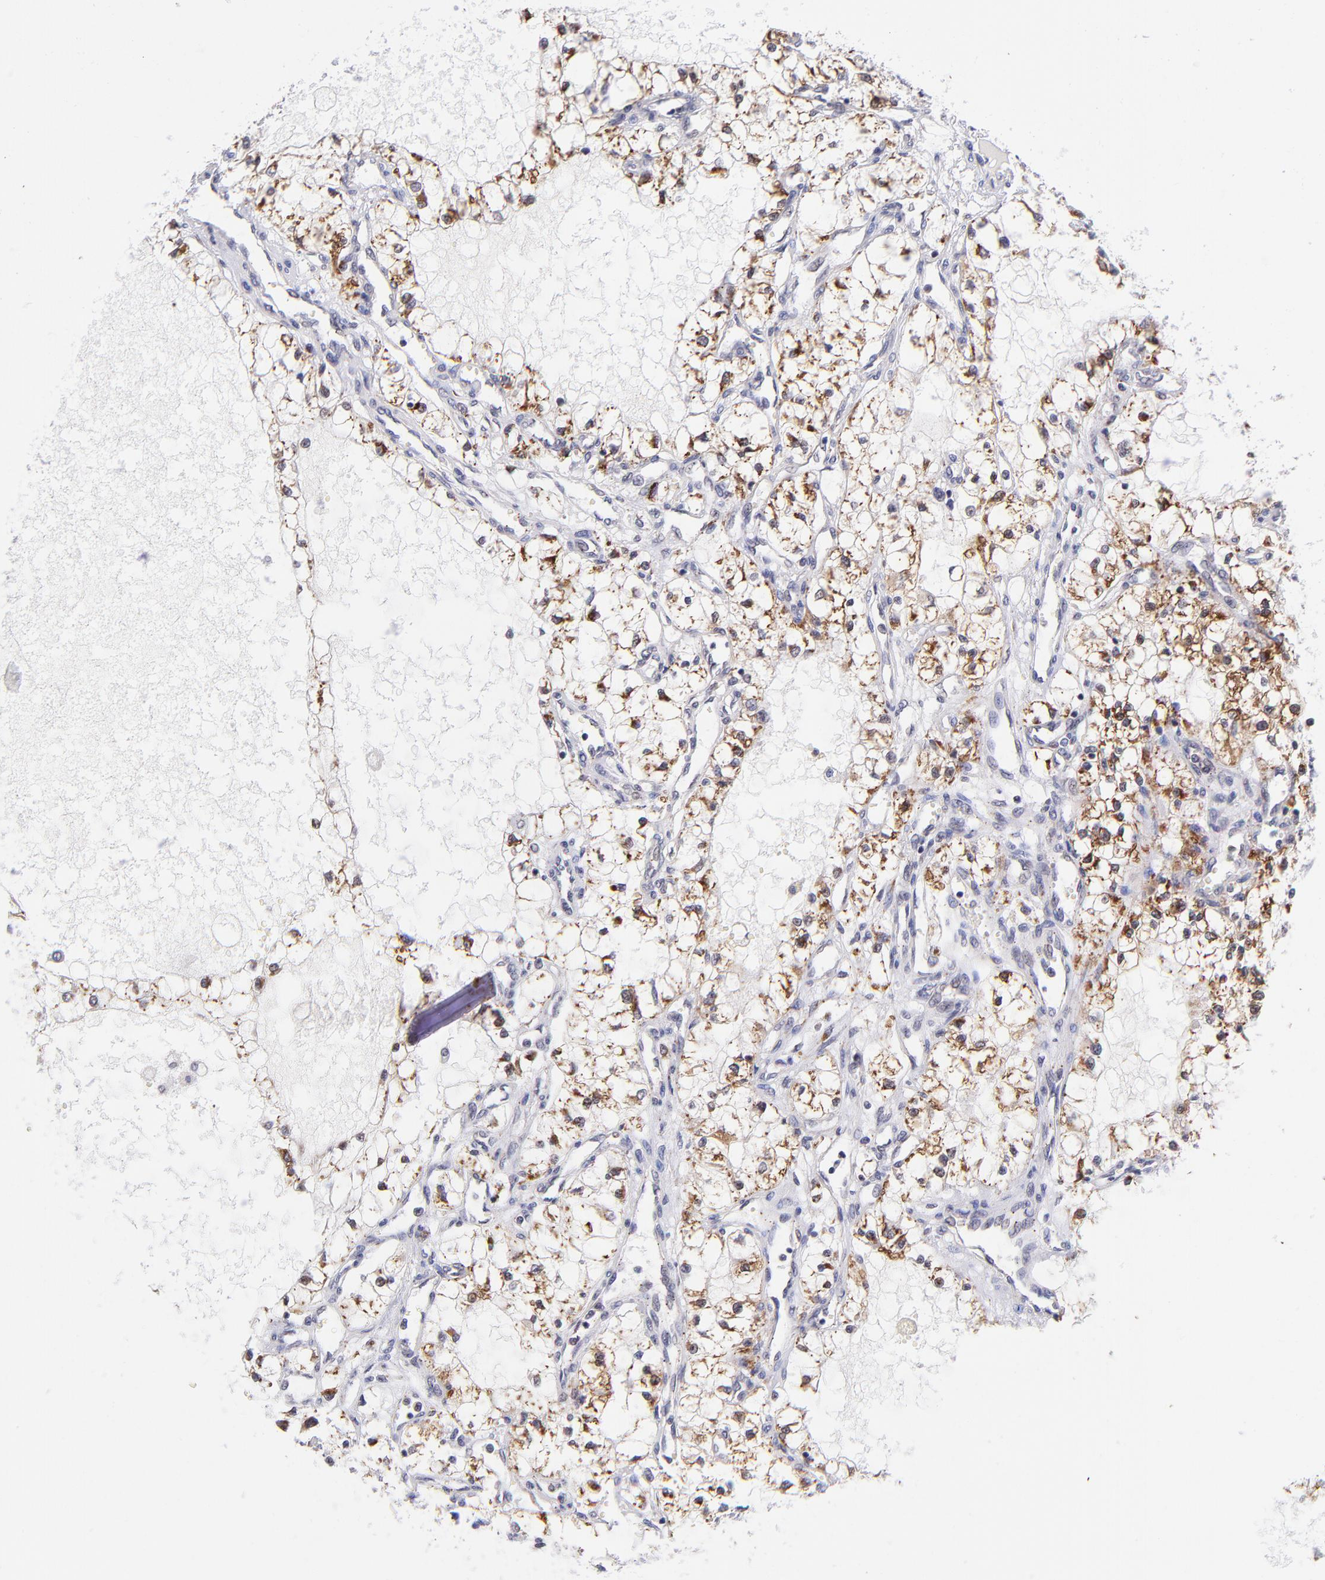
{"staining": {"intensity": "moderate", "quantity": "25%-75%", "location": "cytoplasmic/membranous"}, "tissue": "renal cancer", "cell_type": "Tumor cells", "image_type": "cancer", "snomed": [{"axis": "morphology", "description": "Adenocarcinoma, NOS"}, {"axis": "topography", "description": "Kidney"}], "caption": "This histopathology image exhibits immunohistochemistry staining of renal cancer (adenocarcinoma), with medium moderate cytoplasmic/membranous expression in about 25%-75% of tumor cells.", "gene": "SOX6", "patient": {"sex": "male", "age": 61}}